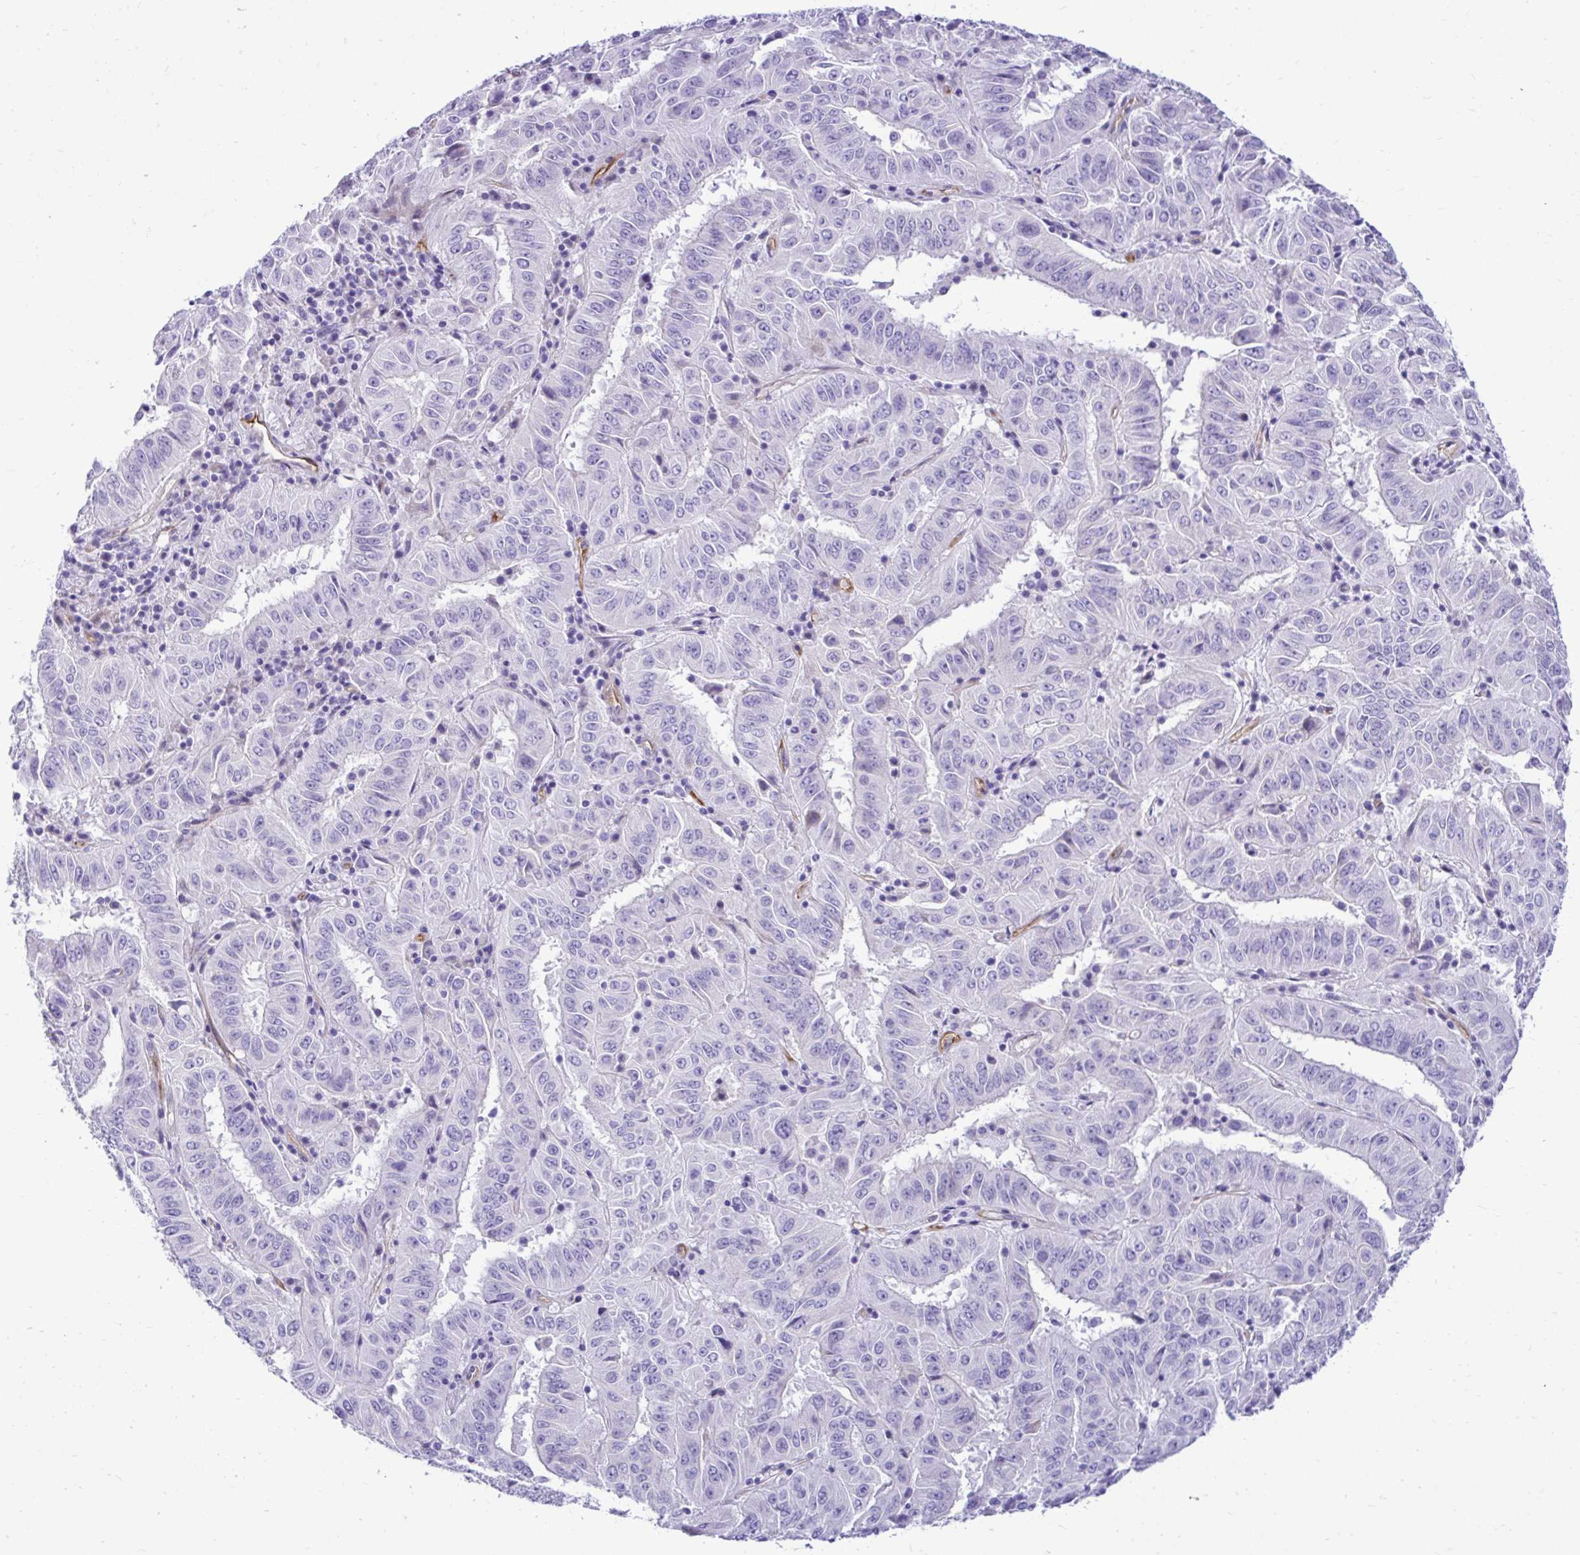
{"staining": {"intensity": "negative", "quantity": "none", "location": "none"}, "tissue": "pancreatic cancer", "cell_type": "Tumor cells", "image_type": "cancer", "snomed": [{"axis": "morphology", "description": "Adenocarcinoma, NOS"}, {"axis": "topography", "description": "Pancreas"}], "caption": "A micrograph of human adenocarcinoma (pancreatic) is negative for staining in tumor cells. The staining was performed using DAB to visualize the protein expression in brown, while the nuclei were stained in blue with hematoxylin (Magnification: 20x).", "gene": "ABCG2", "patient": {"sex": "male", "age": 63}}